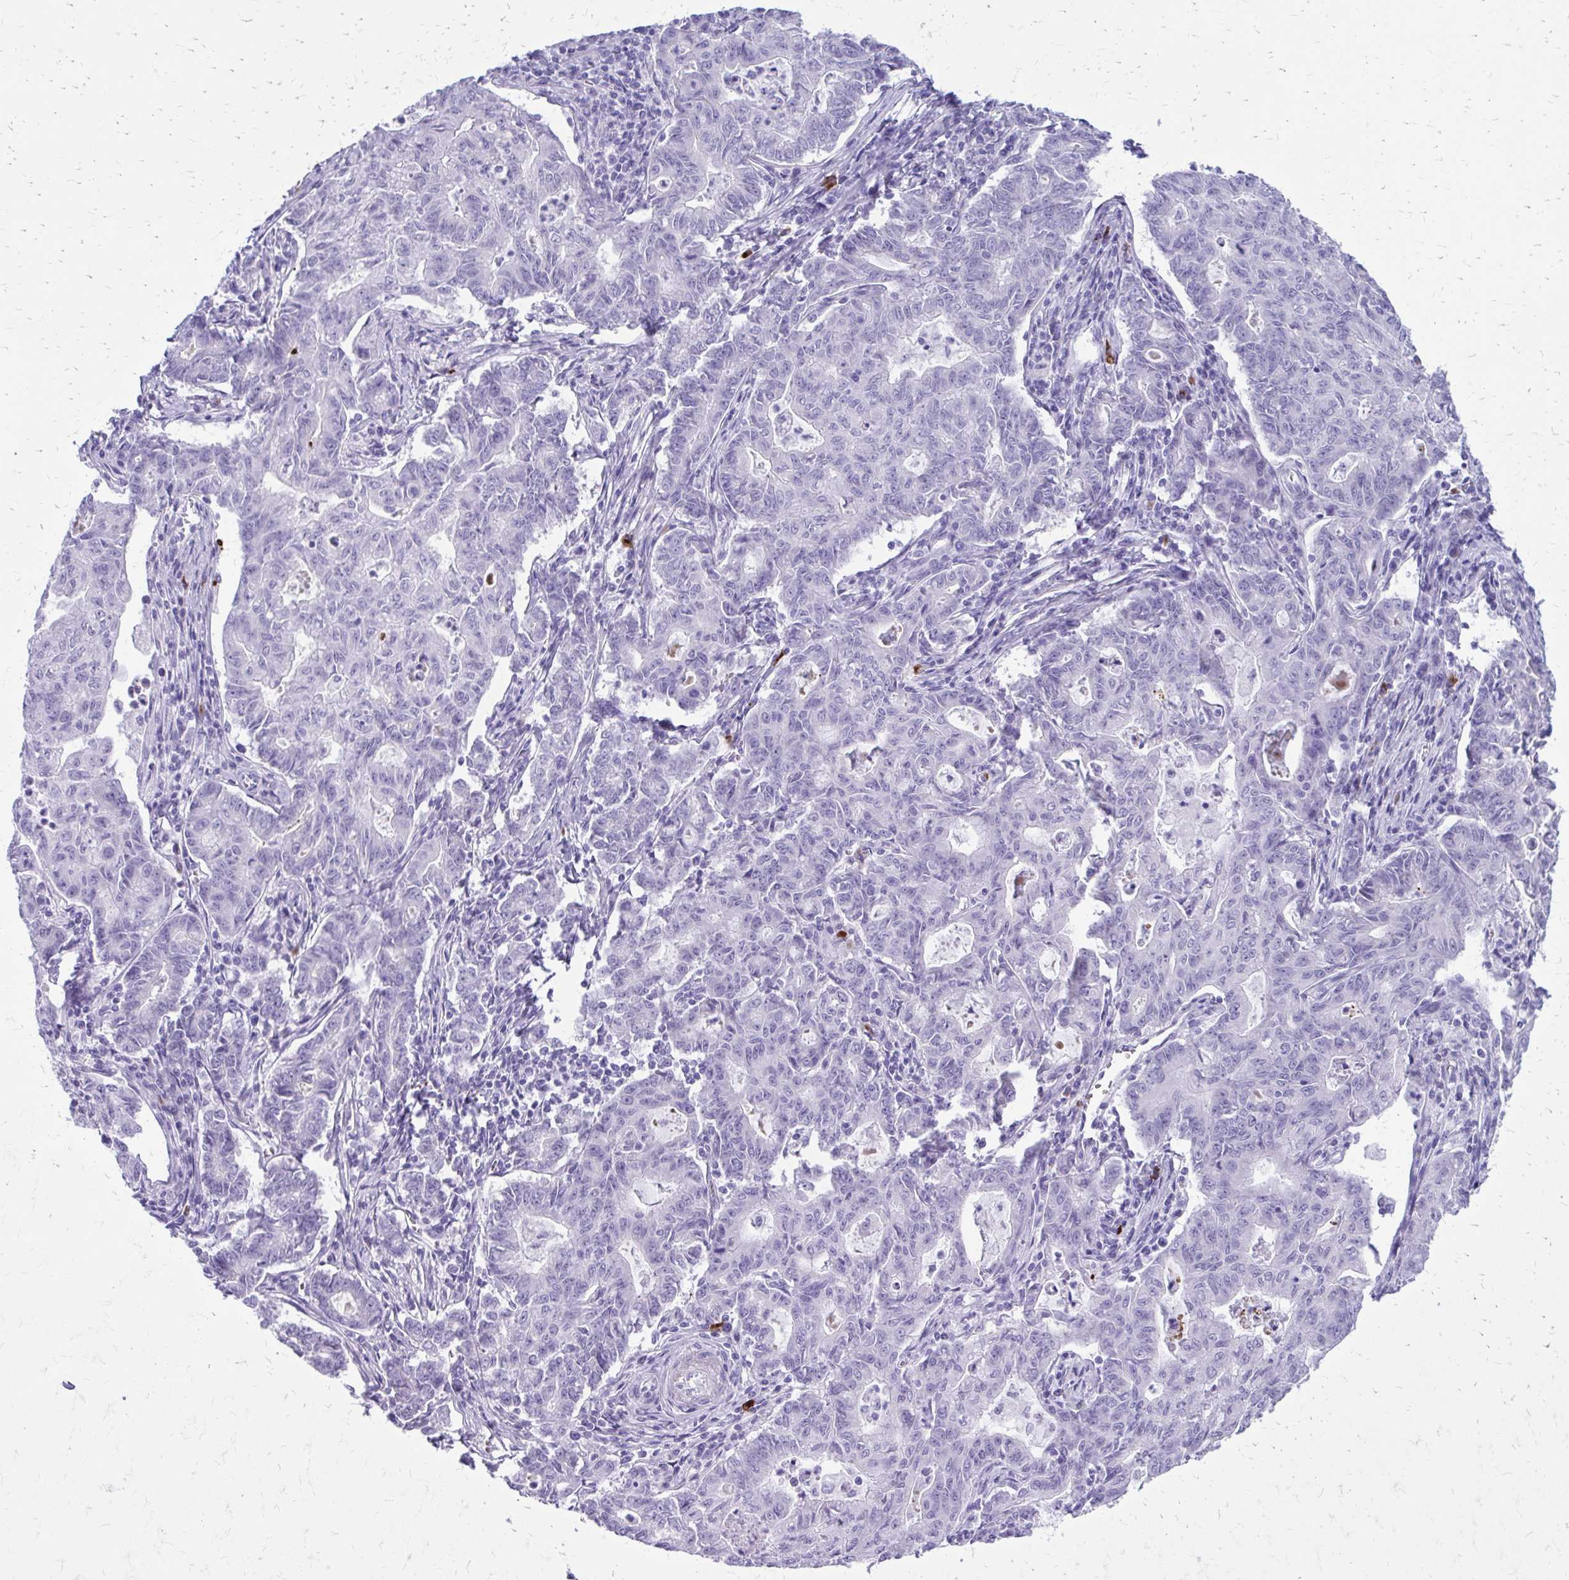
{"staining": {"intensity": "negative", "quantity": "none", "location": "none"}, "tissue": "stomach cancer", "cell_type": "Tumor cells", "image_type": "cancer", "snomed": [{"axis": "morphology", "description": "Adenocarcinoma, NOS"}, {"axis": "topography", "description": "Stomach, upper"}], "caption": "An immunohistochemistry micrograph of stomach cancer (adenocarcinoma) is shown. There is no staining in tumor cells of stomach cancer (adenocarcinoma).", "gene": "SATL1", "patient": {"sex": "female", "age": 79}}